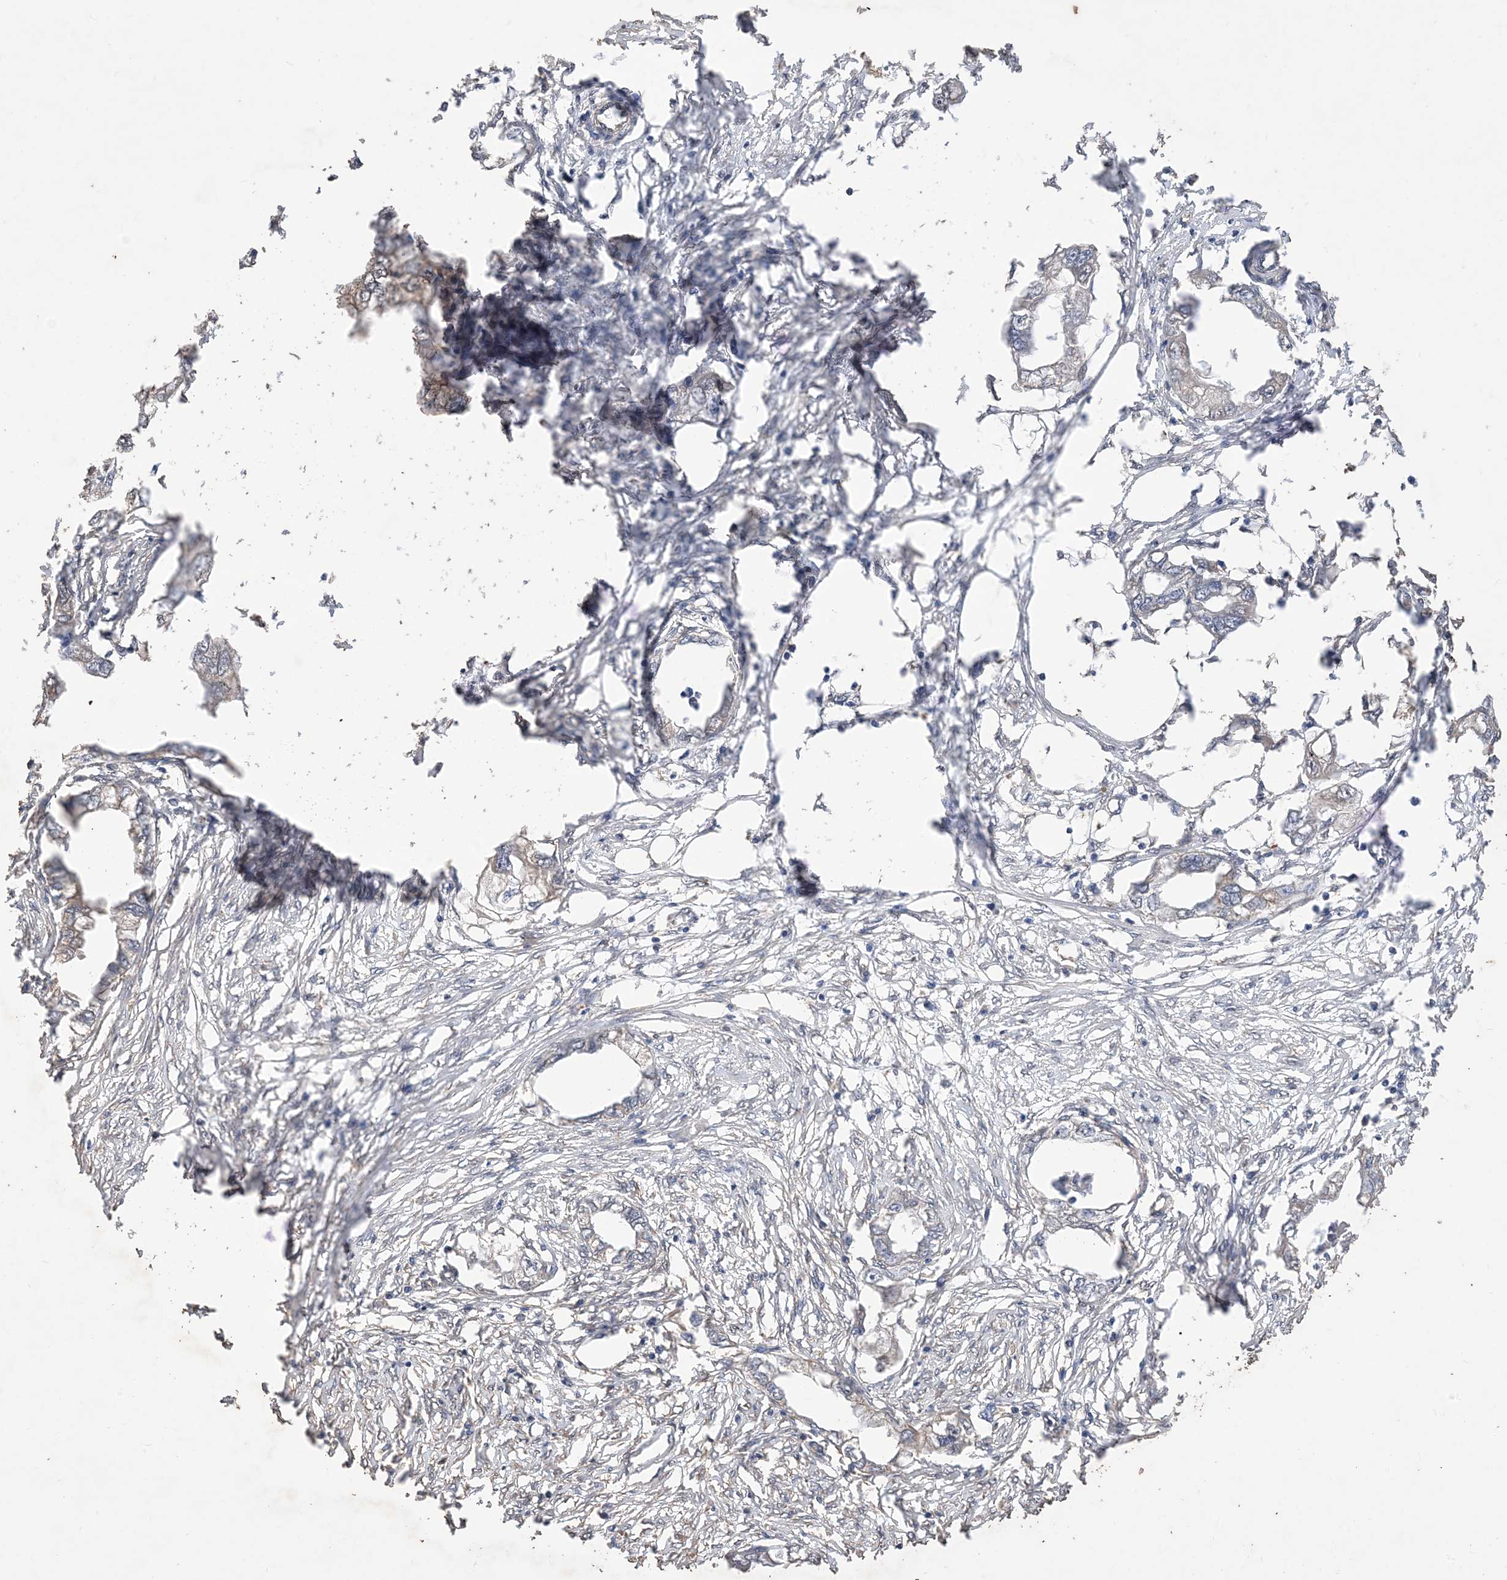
{"staining": {"intensity": "negative", "quantity": "none", "location": "none"}, "tissue": "endometrial cancer", "cell_type": "Tumor cells", "image_type": "cancer", "snomed": [{"axis": "morphology", "description": "Adenocarcinoma, NOS"}, {"axis": "morphology", "description": "Adenocarcinoma, metastatic, NOS"}, {"axis": "topography", "description": "Adipose tissue"}, {"axis": "topography", "description": "Endometrium"}], "caption": "Tumor cells show no significant protein positivity in endometrial metastatic adenocarcinoma.", "gene": "ZKSCAN5", "patient": {"sex": "female", "age": 67}}